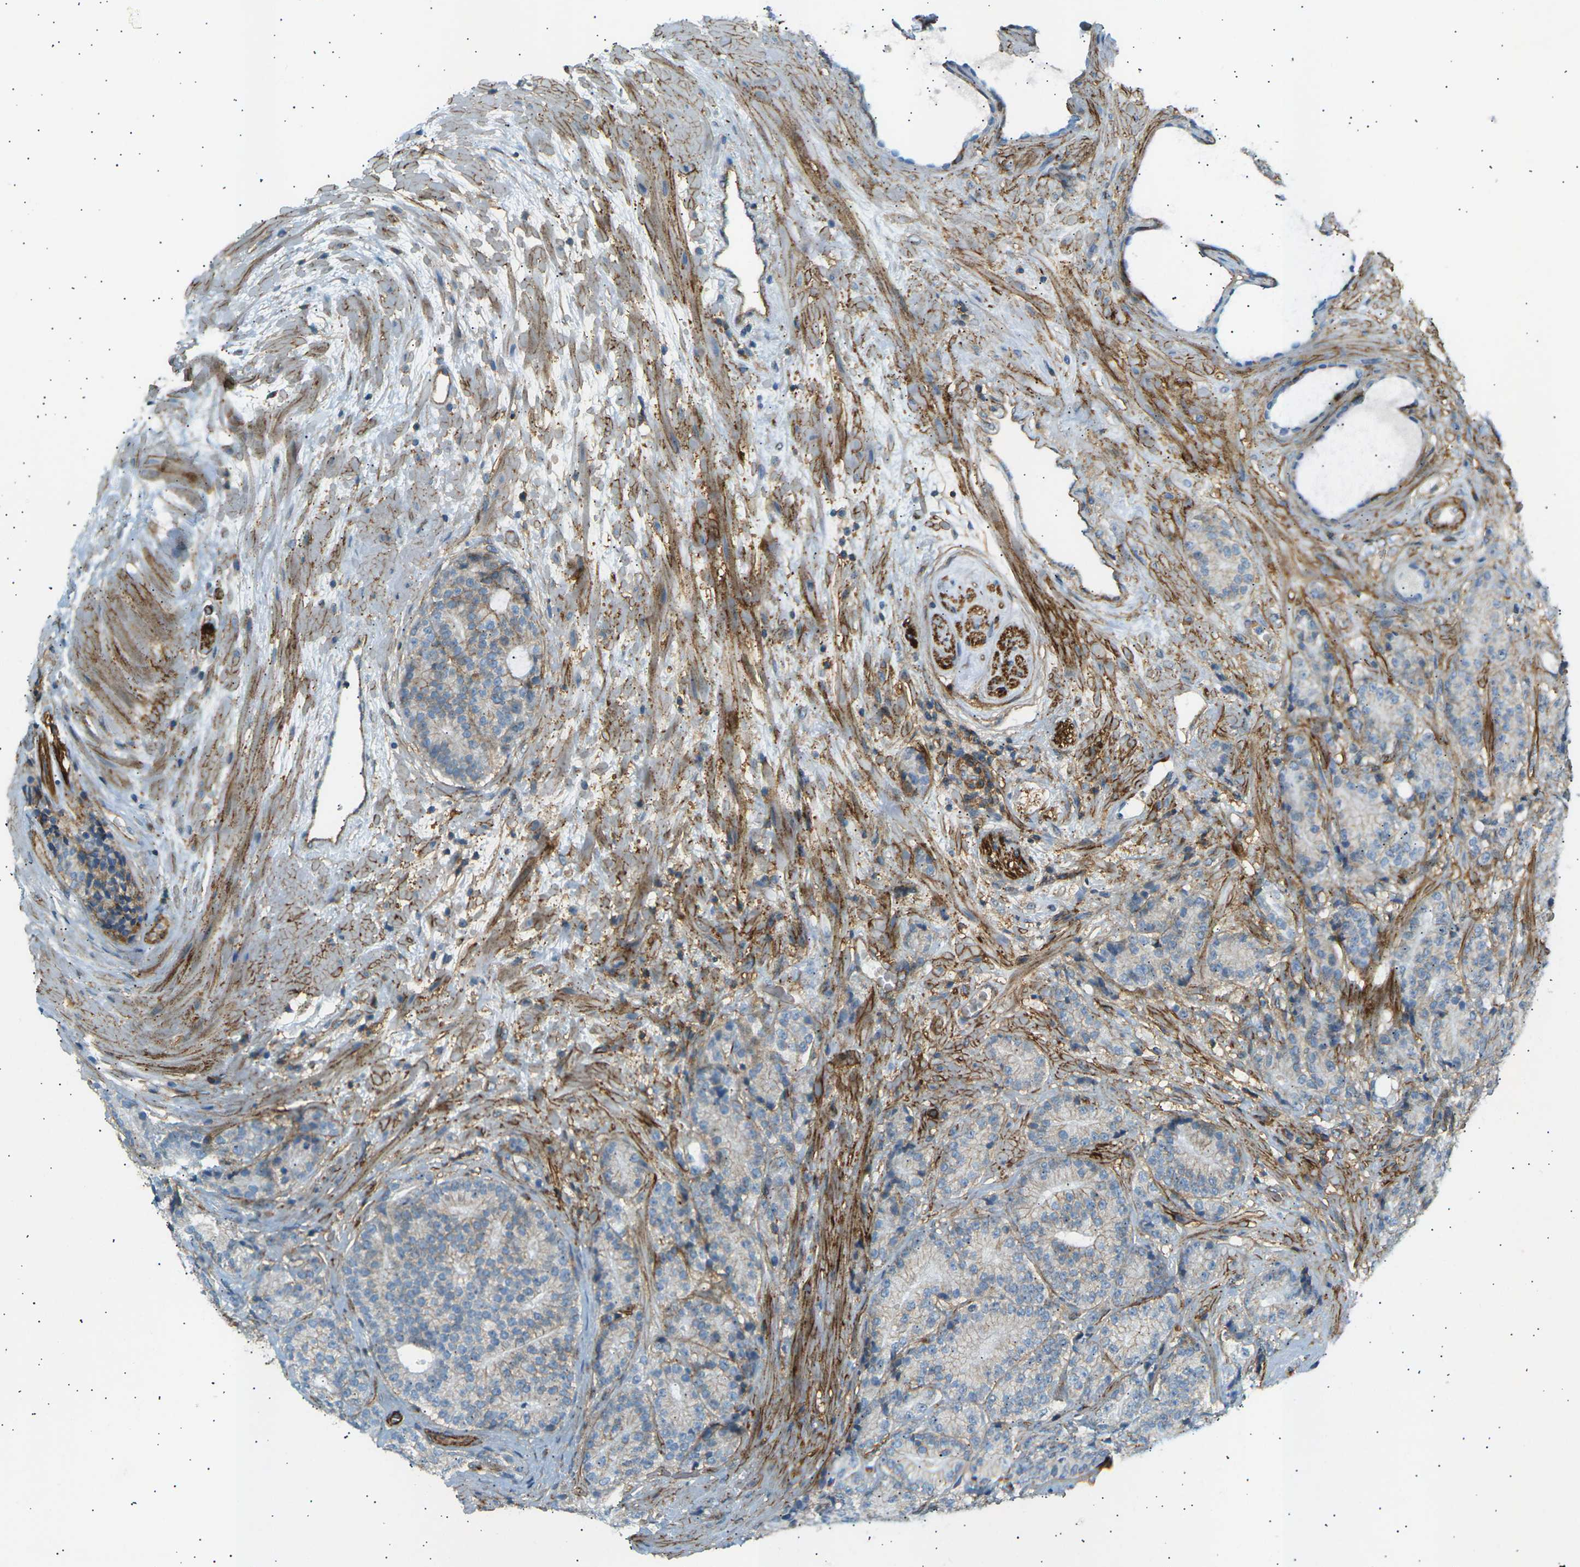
{"staining": {"intensity": "weak", "quantity": "<25%", "location": "cytoplasmic/membranous"}, "tissue": "prostate cancer", "cell_type": "Tumor cells", "image_type": "cancer", "snomed": [{"axis": "morphology", "description": "Adenocarcinoma, High grade"}, {"axis": "topography", "description": "Prostate"}], "caption": "Histopathology image shows no protein expression in tumor cells of prostate cancer (high-grade adenocarcinoma) tissue.", "gene": "ATP2B4", "patient": {"sex": "male", "age": 61}}